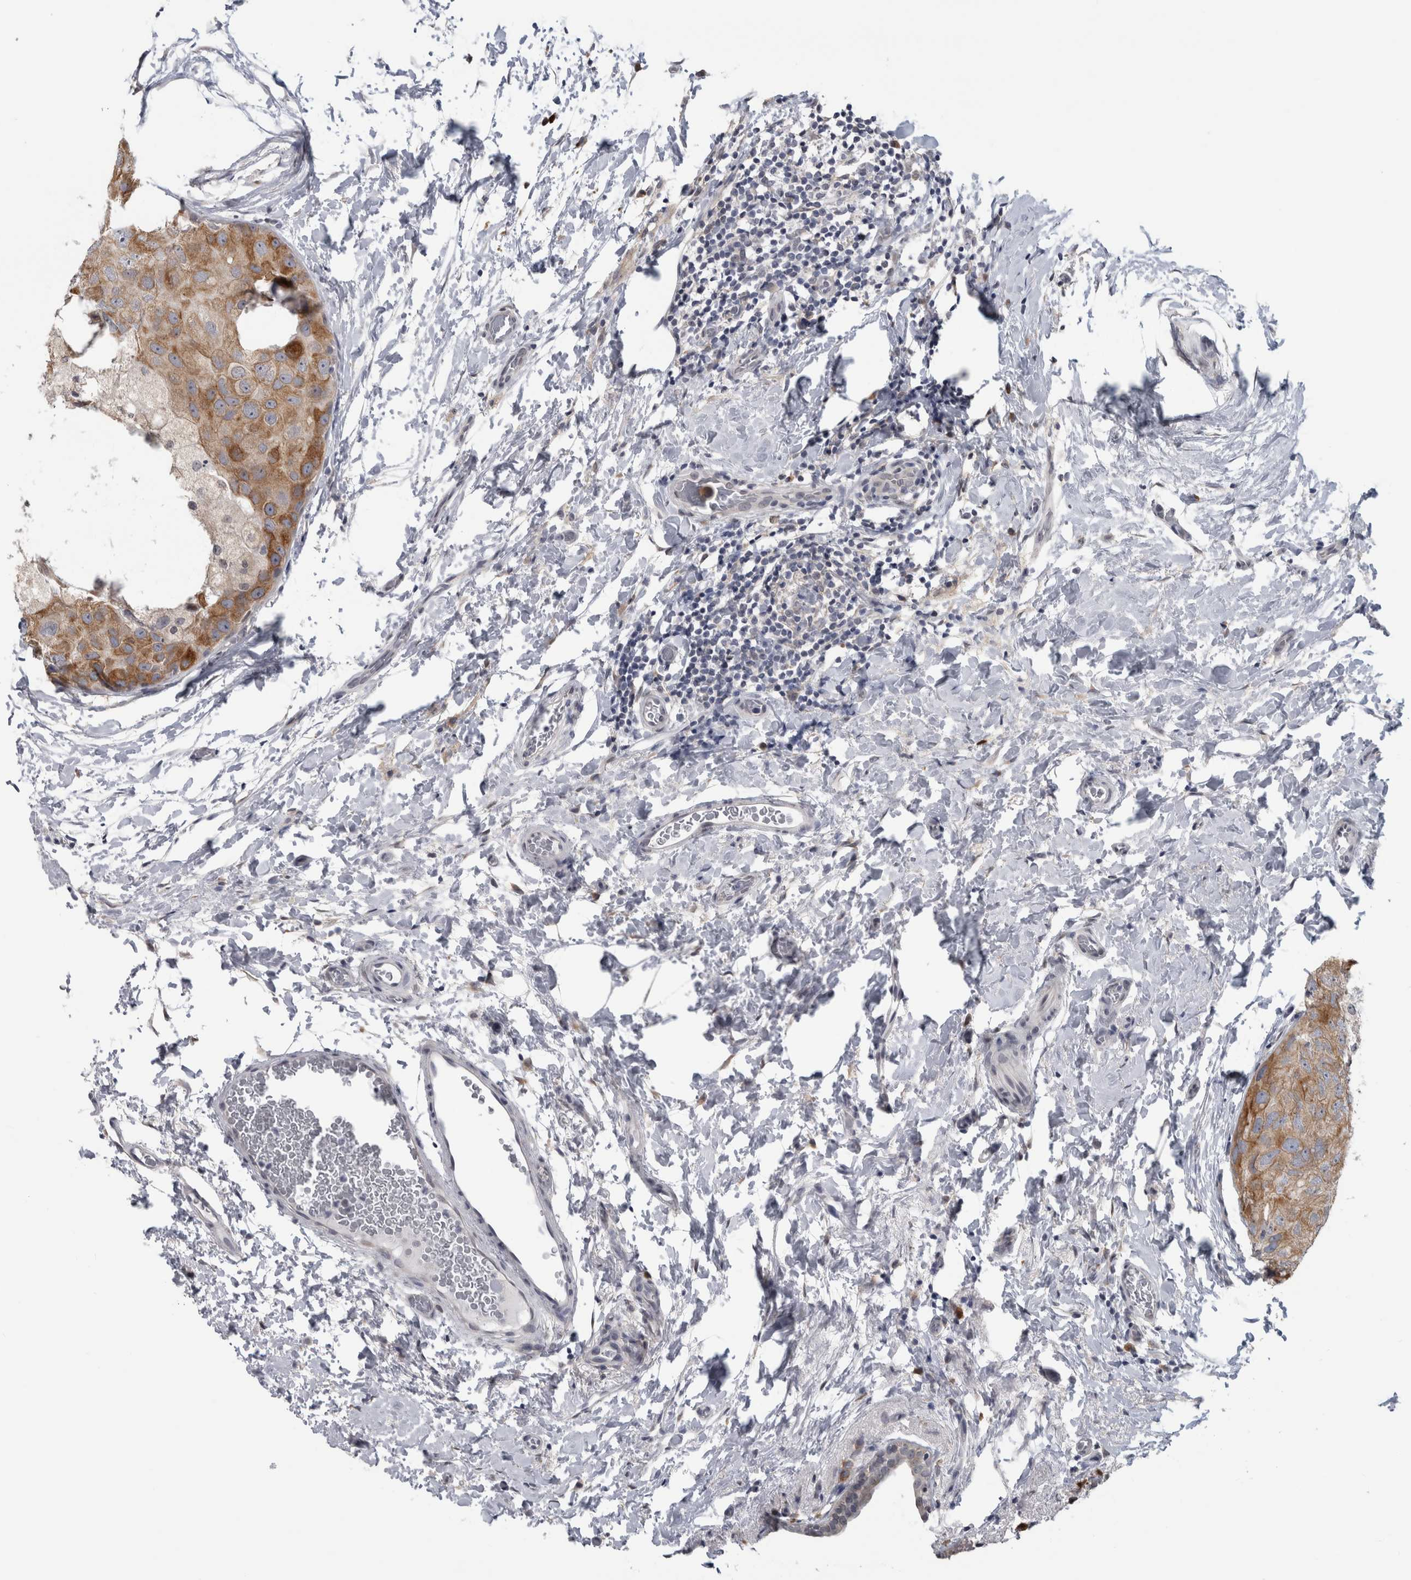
{"staining": {"intensity": "moderate", "quantity": "25%-75%", "location": "cytoplasmic/membranous"}, "tissue": "breast cancer", "cell_type": "Tumor cells", "image_type": "cancer", "snomed": [{"axis": "morphology", "description": "Duct carcinoma"}, {"axis": "topography", "description": "Breast"}], "caption": "The histopathology image demonstrates a brown stain indicating the presence of a protein in the cytoplasmic/membranous of tumor cells in breast cancer.", "gene": "TMEM242", "patient": {"sex": "female", "age": 62}}